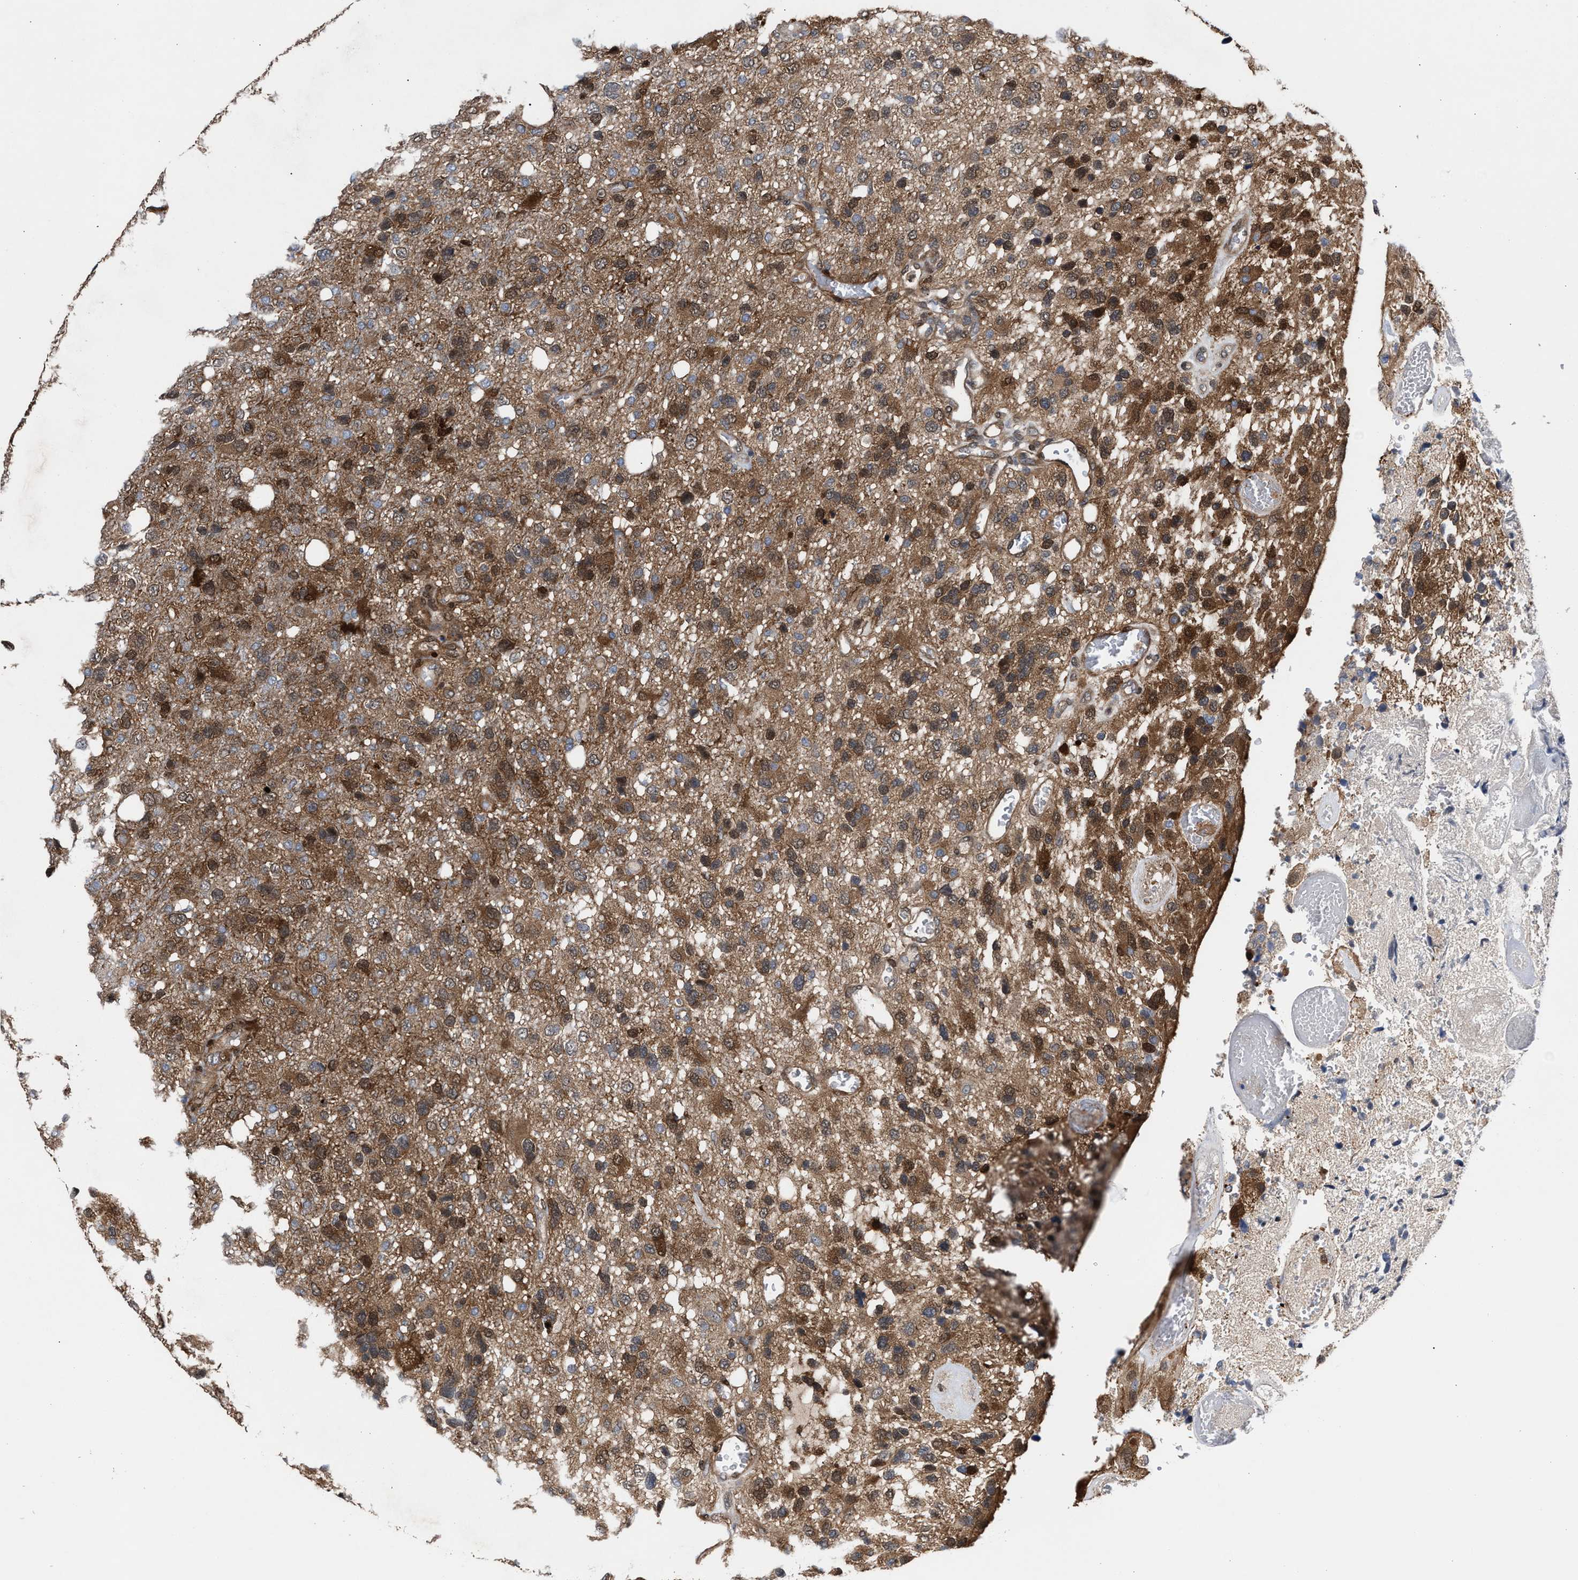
{"staining": {"intensity": "moderate", "quantity": ">75%", "location": "cytoplasmic/membranous"}, "tissue": "glioma", "cell_type": "Tumor cells", "image_type": "cancer", "snomed": [{"axis": "morphology", "description": "Glioma, malignant, High grade"}, {"axis": "topography", "description": "Brain"}], "caption": "Immunohistochemistry (IHC) (DAB (3,3'-diaminobenzidine)) staining of high-grade glioma (malignant) displays moderate cytoplasmic/membranous protein expression in about >75% of tumor cells. The staining is performed using DAB brown chromogen to label protein expression. The nuclei are counter-stained blue using hematoxylin.", "gene": "TP53I3", "patient": {"sex": "female", "age": 58}}